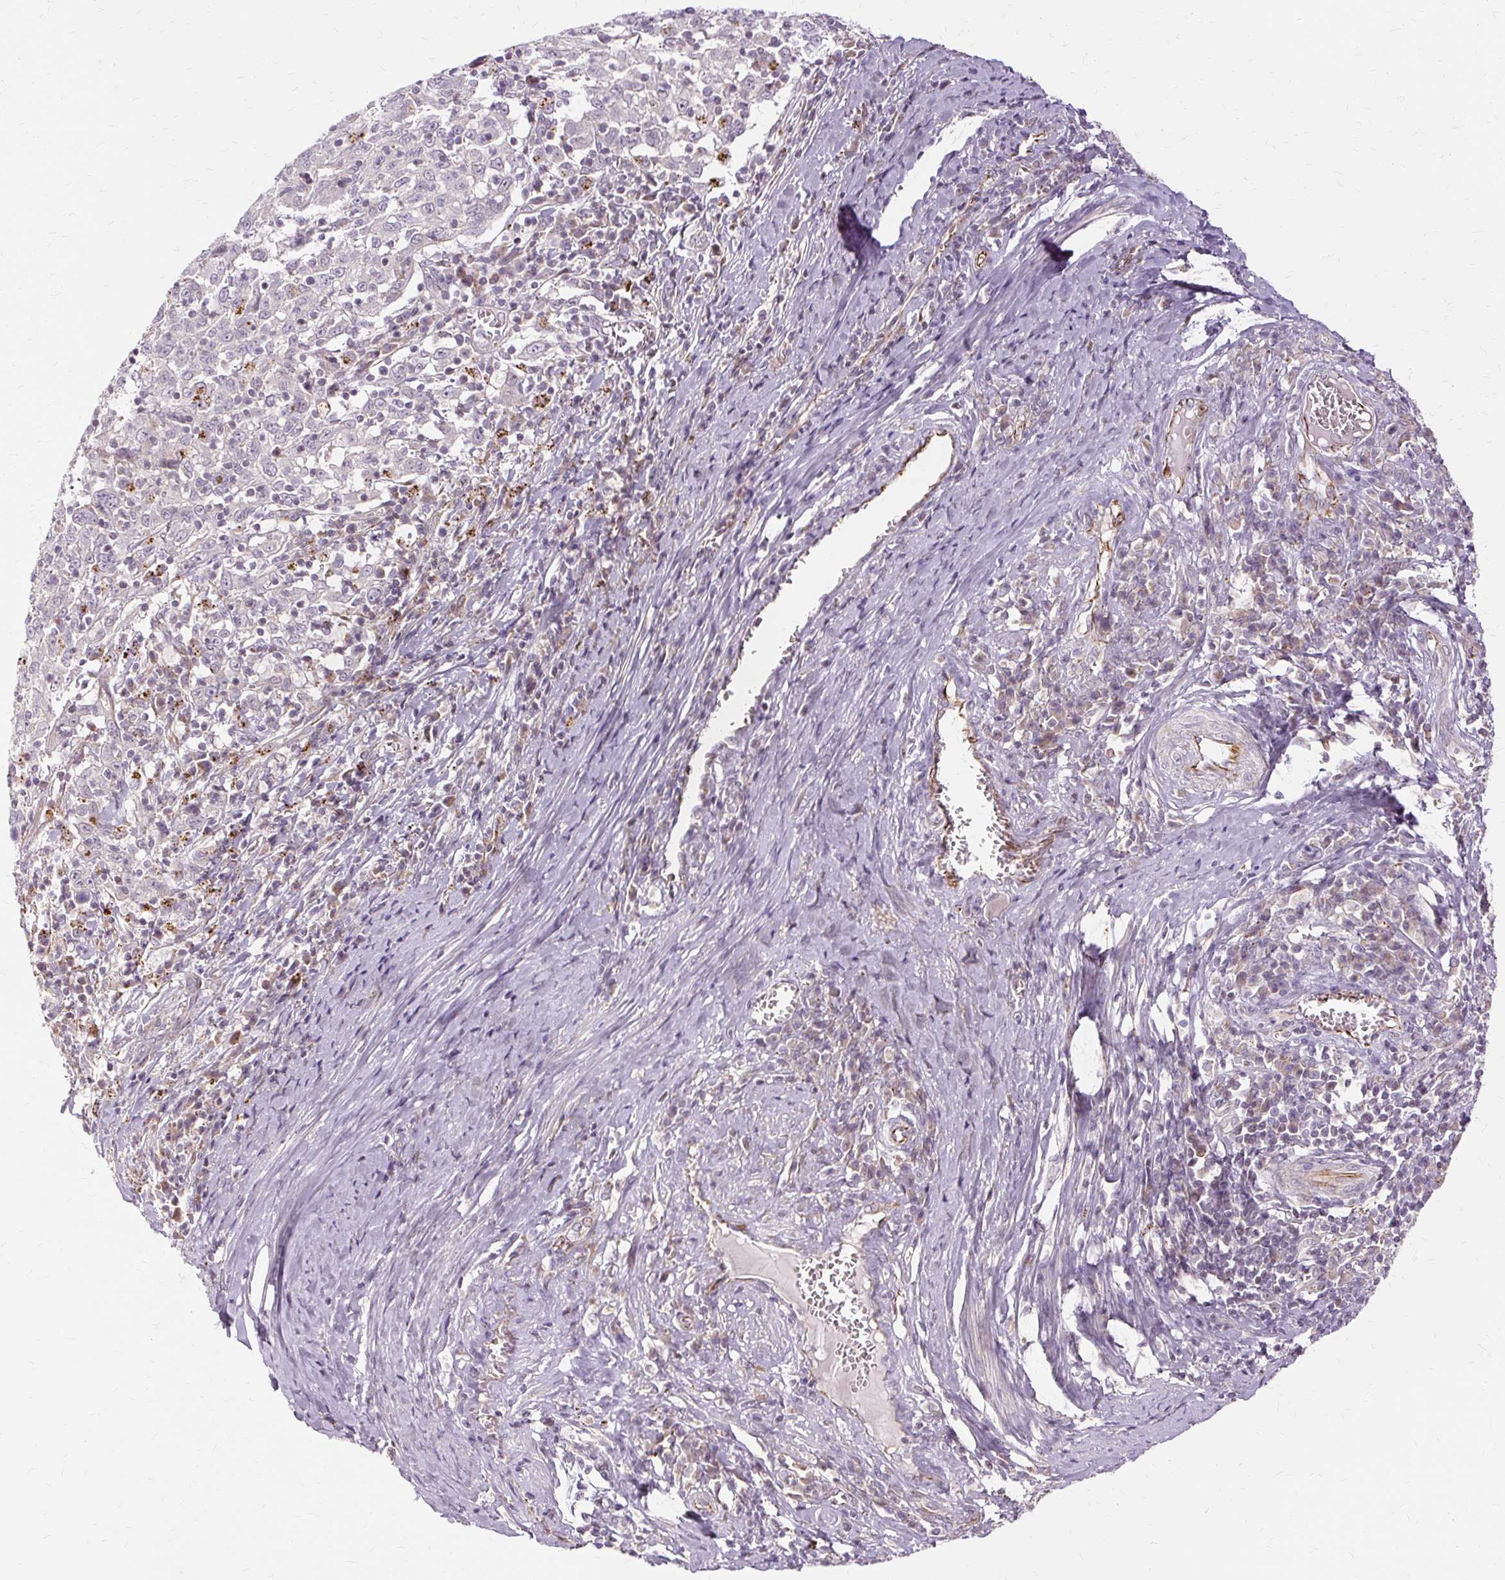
{"staining": {"intensity": "negative", "quantity": "none", "location": "none"}, "tissue": "cervical cancer", "cell_type": "Tumor cells", "image_type": "cancer", "snomed": [{"axis": "morphology", "description": "Squamous cell carcinoma, NOS"}, {"axis": "topography", "description": "Cervix"}], "caption": "This histopathology image is of squamous cell carcinoma (cervical) stained with immunohistochemistry (IHC) to label a protein in brown with the nuclei are counter-stained blue. There is no staining in tumor cells.", "gene": "MMACHC", "patient": {"sex": "female", "age": 46}}